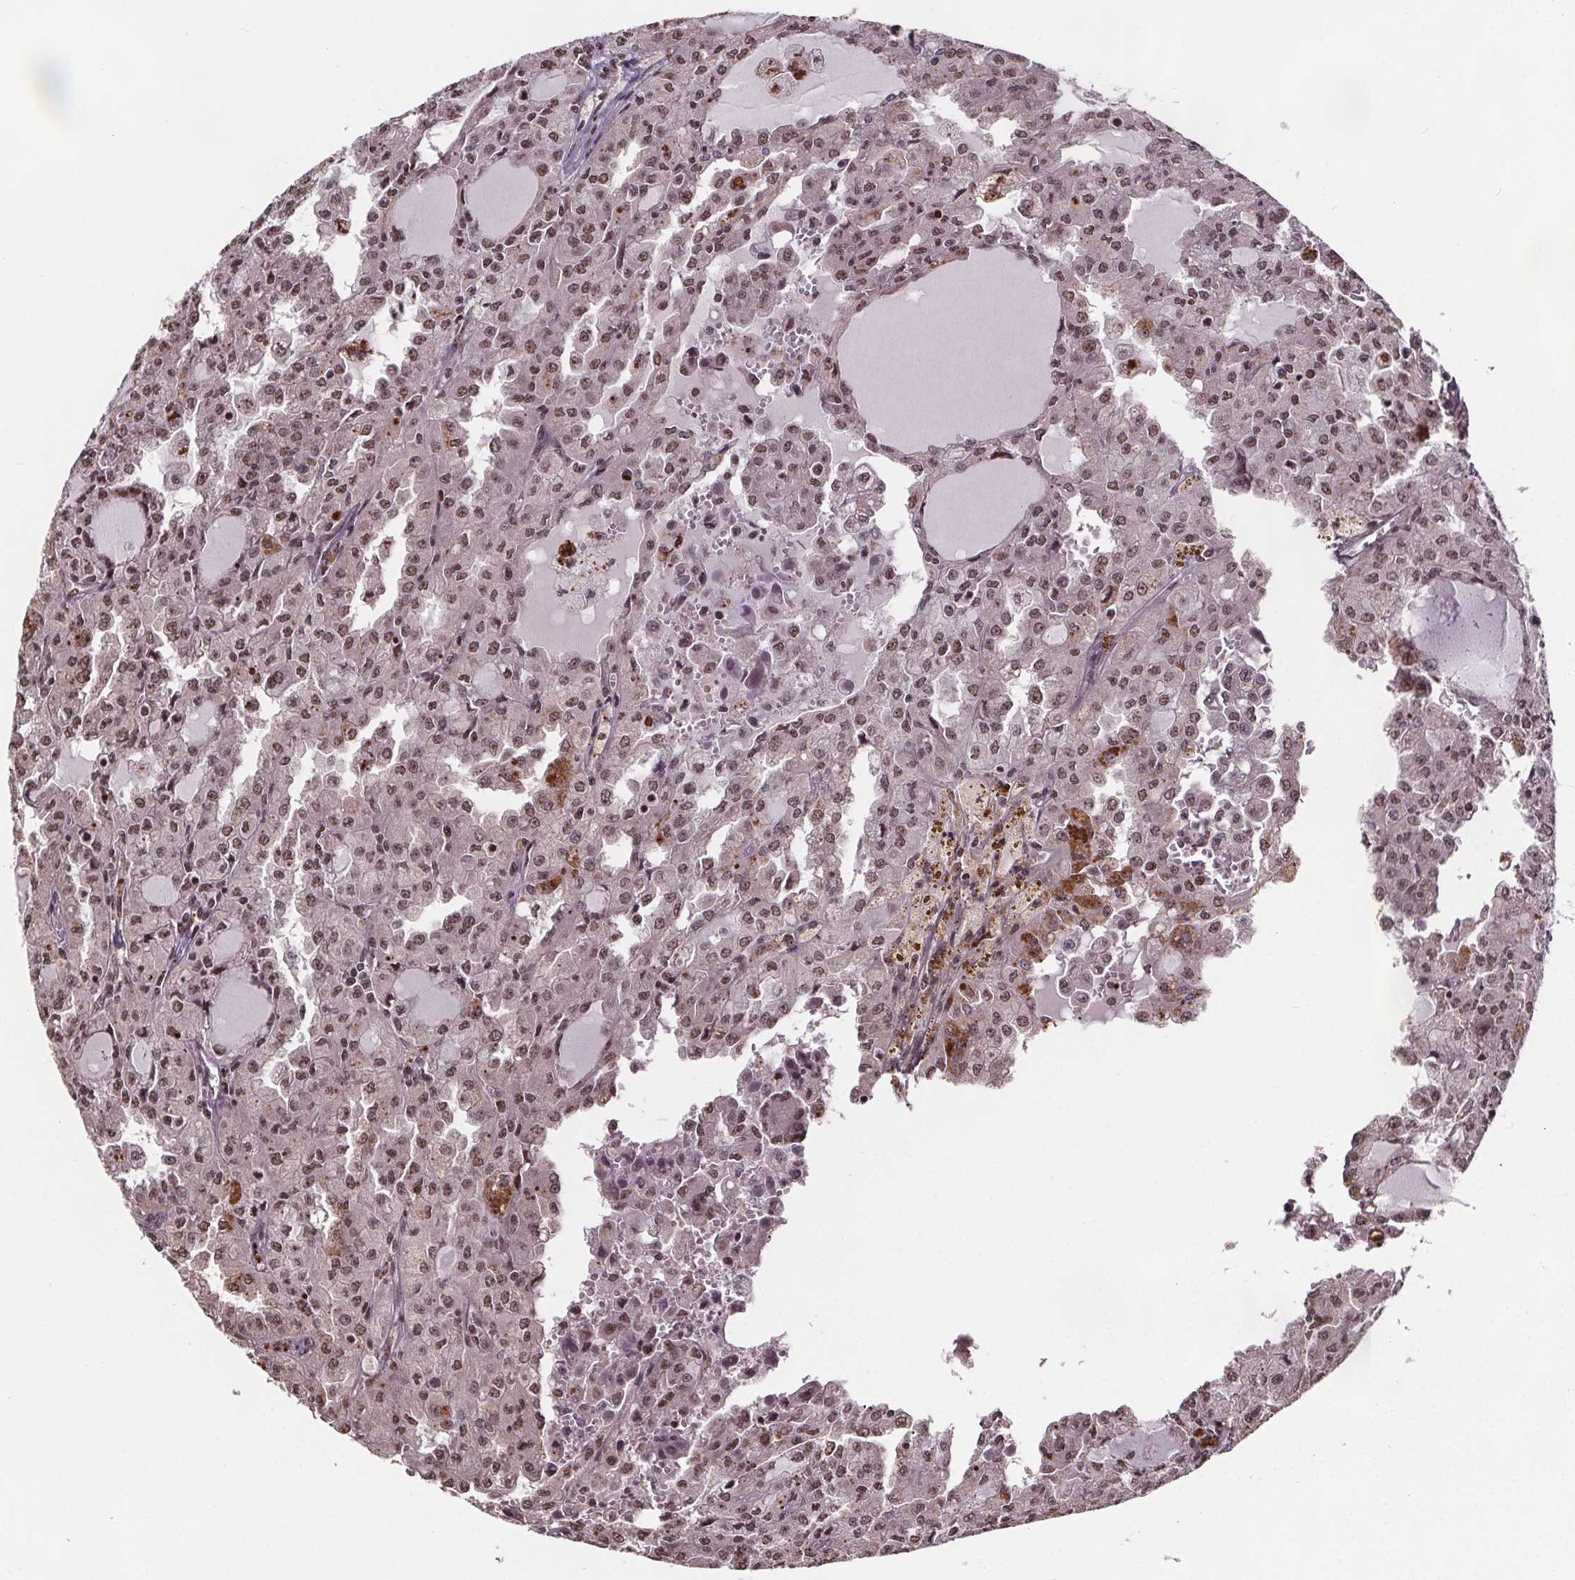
{"staining": {"intensity": "moderate", "quantity": ">75%", "location": "nuclear"}, "tissue": "head and neck cancer", "cell_type": "Tumor cells", "image_type": "cancer", "snomed": [{"axis": "morphology", "description": "Adenocarcinoma, NOS"}, {"axis": "topography", "description": "Head-Neck"}], "caption": "Immunohistochemical staining of head and neck cancer displays medium levels of moderate nuclear protein expression in approximately >75% of tumor cells. The staining is performed using DAB (3,3'-diaminobenzidine) brown chromogen to label protein expression. The nuclei are counter-stained blue using hematoxylin.", "gene": "JARID2", "patient": {"sex": "male", "age": 64}}